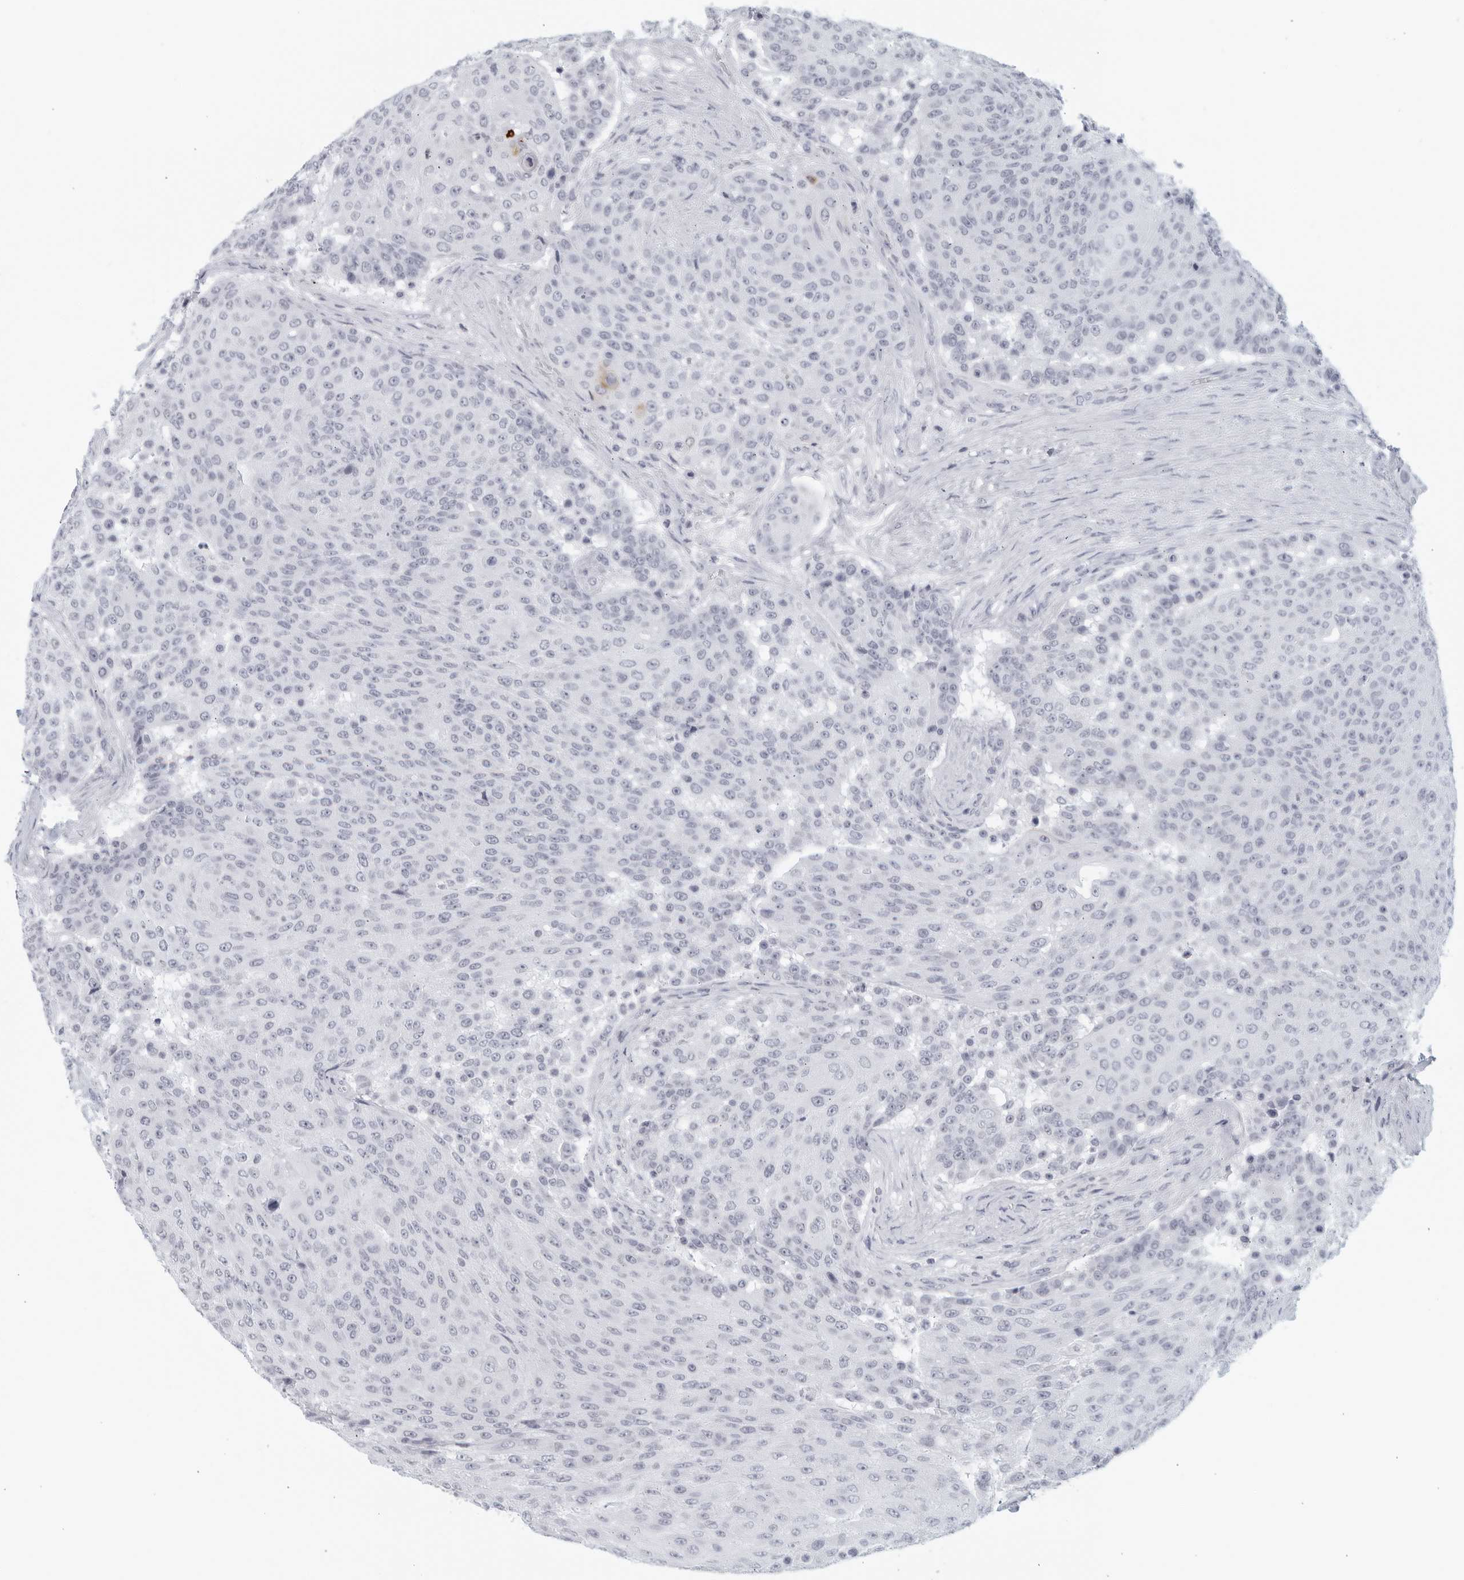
{"staining": {"intensity": "negative", "quantity": "none", "location": "none"}, "tissue": "urothelial cancer", "cell_type": "Tumor cells", "image_type": "cancer", "snomed": [{"axis": "morphology", "description": "Urothelial carcinoma, High grade"}, {"axis": "topography", "description": "Urinary bladder"}], "caption": "This photomicrograph is of high-grade urothelial carcinoma stained with immunohistochemistry to label a protein in brown with the nuclei are counter-stained blue. There is no positivity in tumor cells.", "gene": "KLK7", "patient": {"sex": "female", "age": 63}}